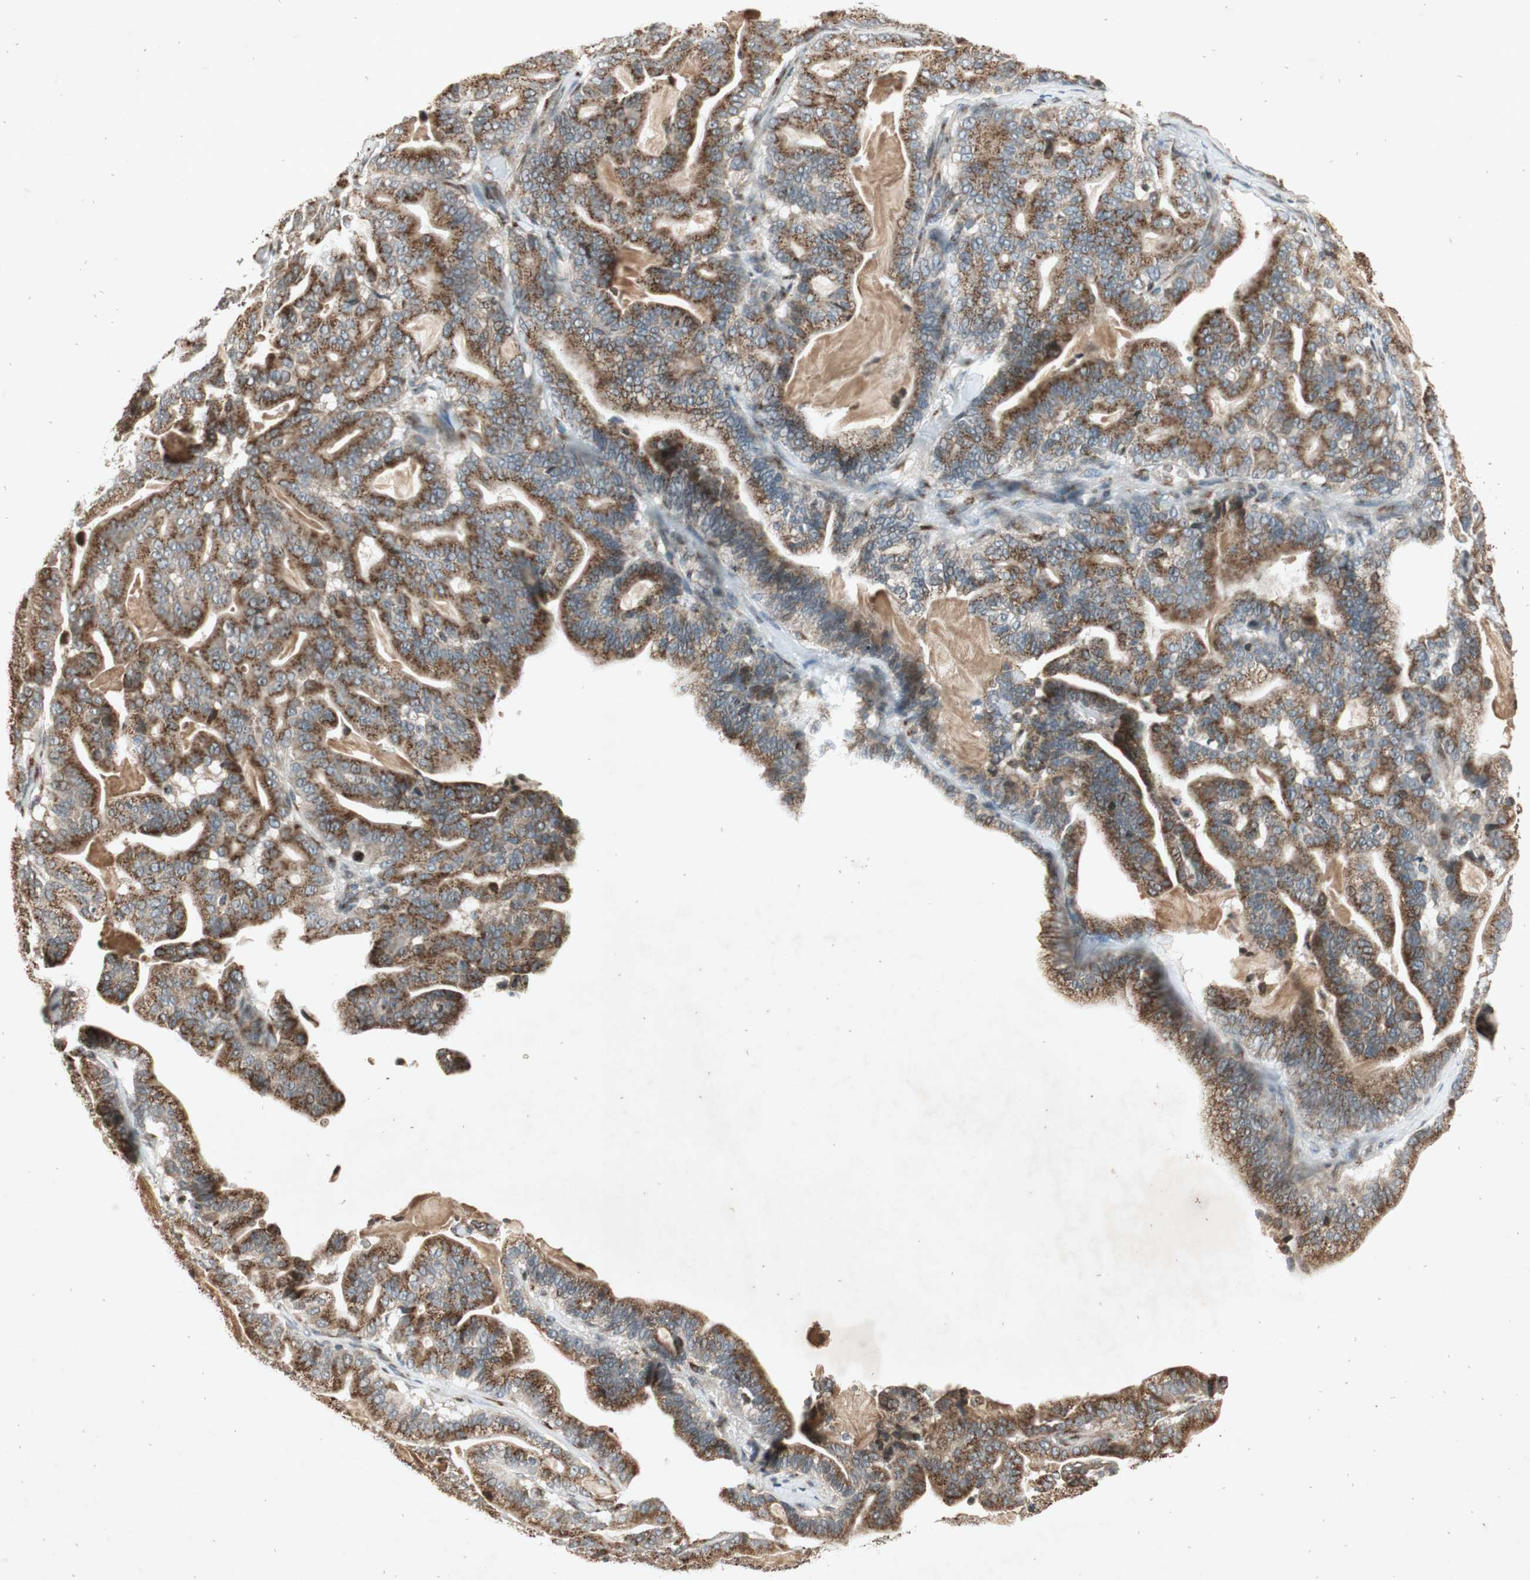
{"staining": {"intensity": "weak", "quantity": ">75%", "location": "cytoplasmic/membranous"}, "tissue": "pancreatic cancer", "cell_type": "Tumor cells", "image_type": "cancer", "snomed": [{"axis": "morphology", "description": "Adenocarcinoma, NOS"}, {"axis": "topography", "description": "Pancreas"}], "caption": "A low amount of weak cytoplasmic/membranous staining is seen in about >75% of tumor cells in pancreatic cancer (adenocarcinoma) tissue.", "gene": "NEO1", "patient": {"sex": "male", "age": 63}}